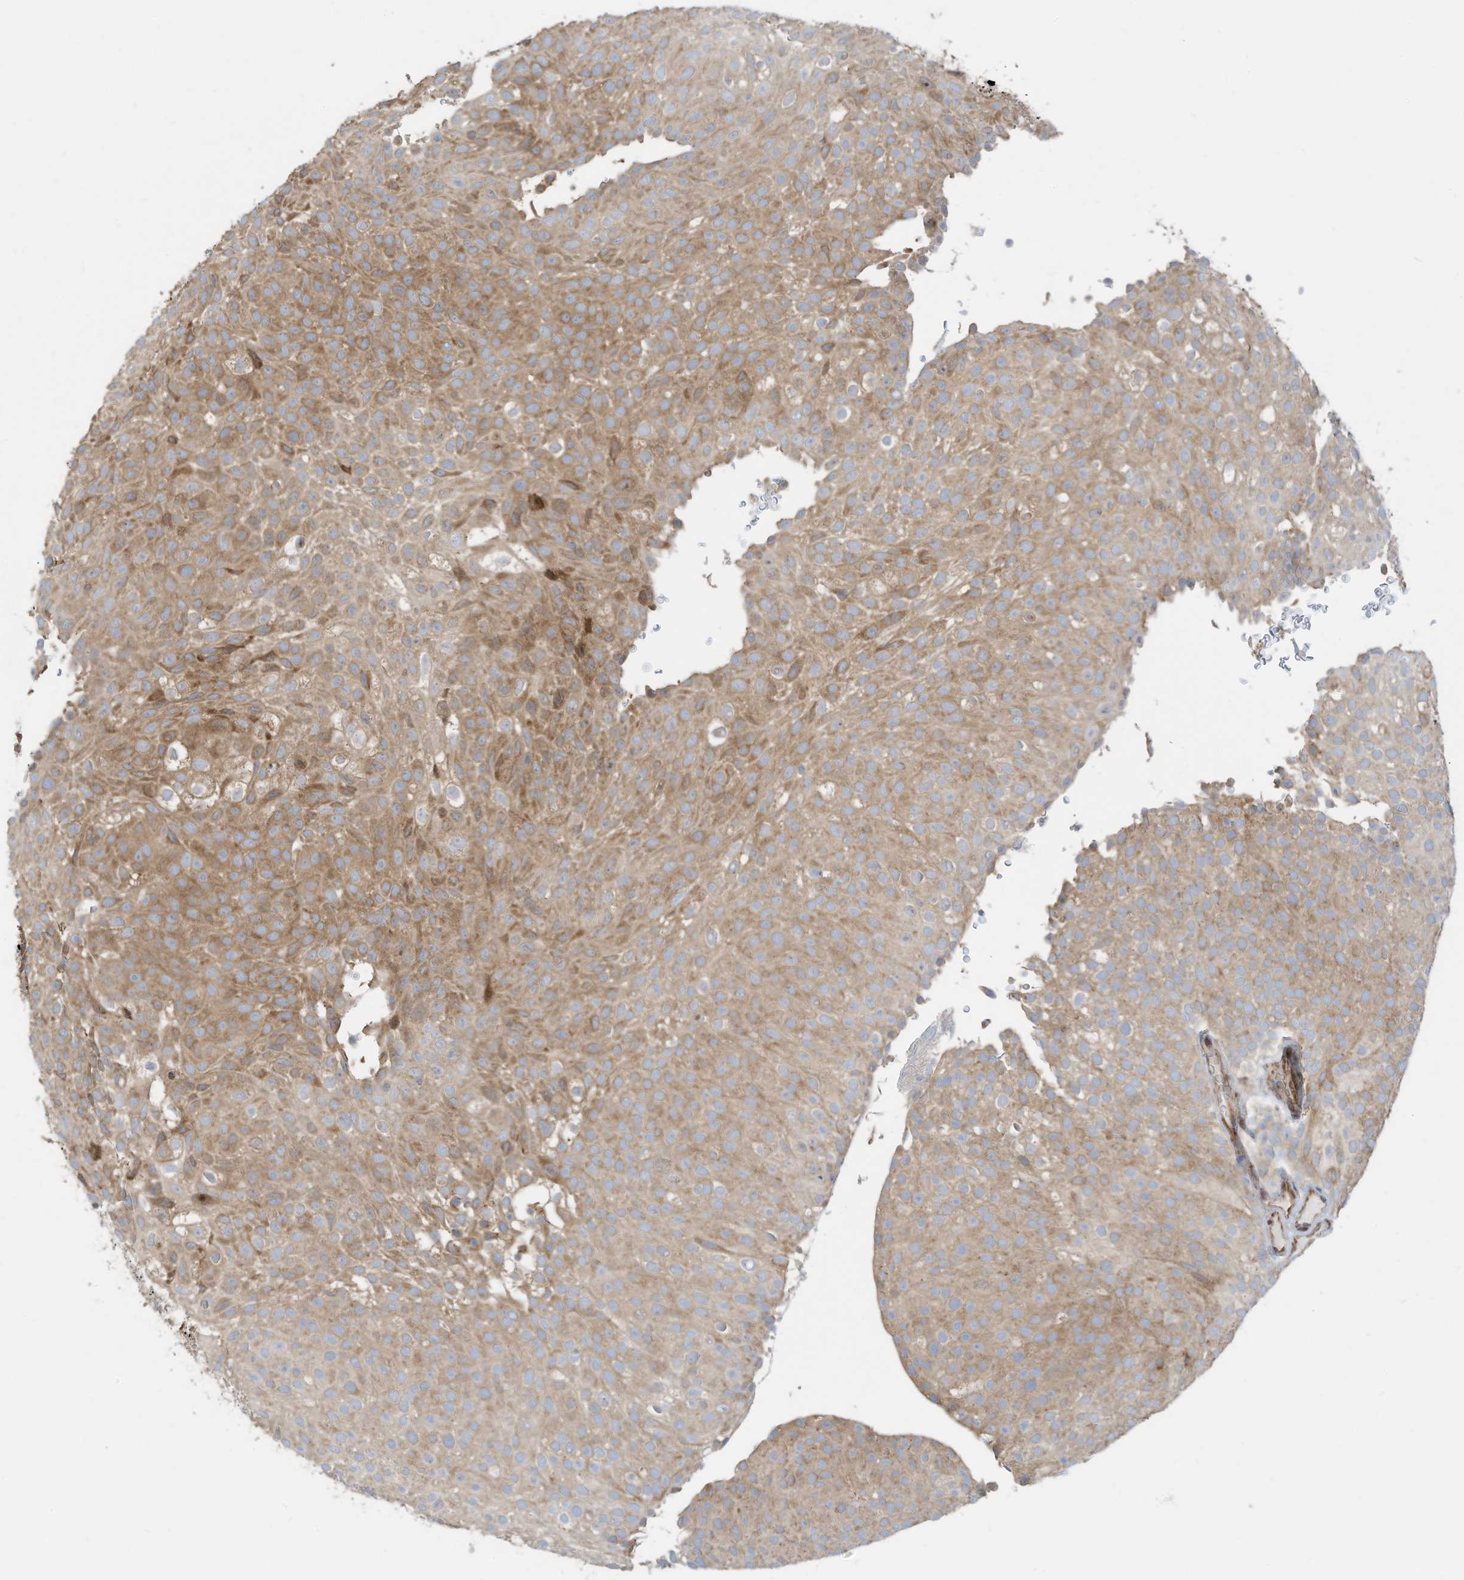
{"staining": {"intensity": "moderate", "quantity": ">75%", "location": "cytoplasmic/membranous"}, "tissue": "urothelial cancer", "cell_type": "Tumor cells", "image_type": "cancer", "snomed": [{"axis": "morphology", "description": "Urothelial carcinoma, Low grade"}, {"axis": "topography", "description": "Urinary bladder"}], "caption": "A brown stain shows moderate cytoplasmic/membranous expression of a protein in human urothelial carcinoma (low-grade) tumor cells.", "gene": "USE1", "patient": {"sex": "male", "age": 78}}